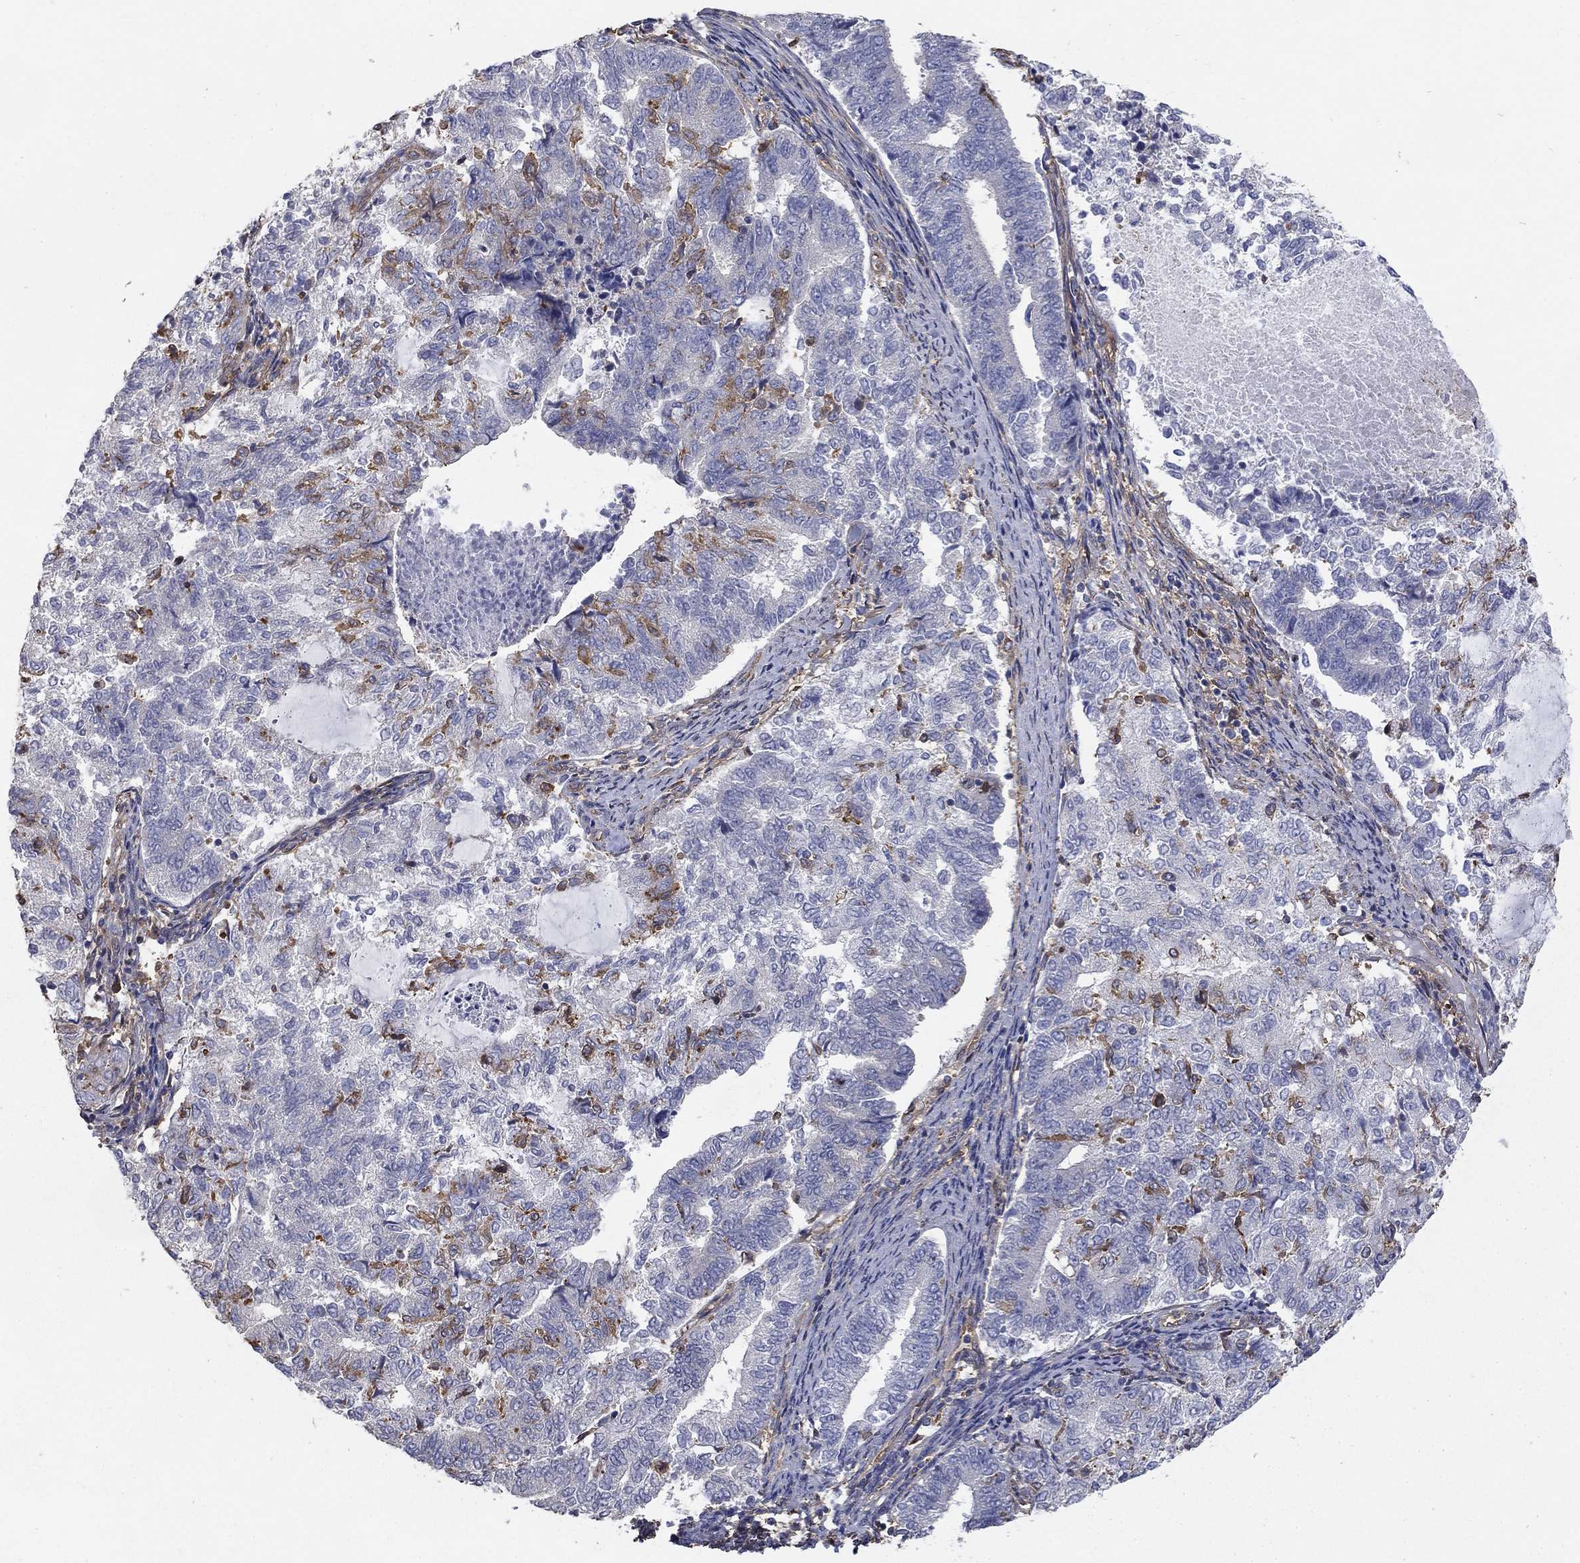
{"staining": {"intensity": "moderate", "quantity": "<25%", "location": "cytoplasmic/membranous"}, "tissue": "endometrial cancer", "cell_type": "Tumor cells", "image_type": "cancer", "snomed": [{"axis": "morphology", "description": "Adenocarcinoma, NOS"}, {"axis": "topography", "description": "Endometrium"}], "caption": "An image showing moderate cytoplasmic/membranous positivity in about <25% of tumor cells in endometrial cancer (adenocarcinoma), as visualized by brown immunohistochemical staining.", "gene": "DPYSL2", "patient": {"sex": "female", "age": 65}}